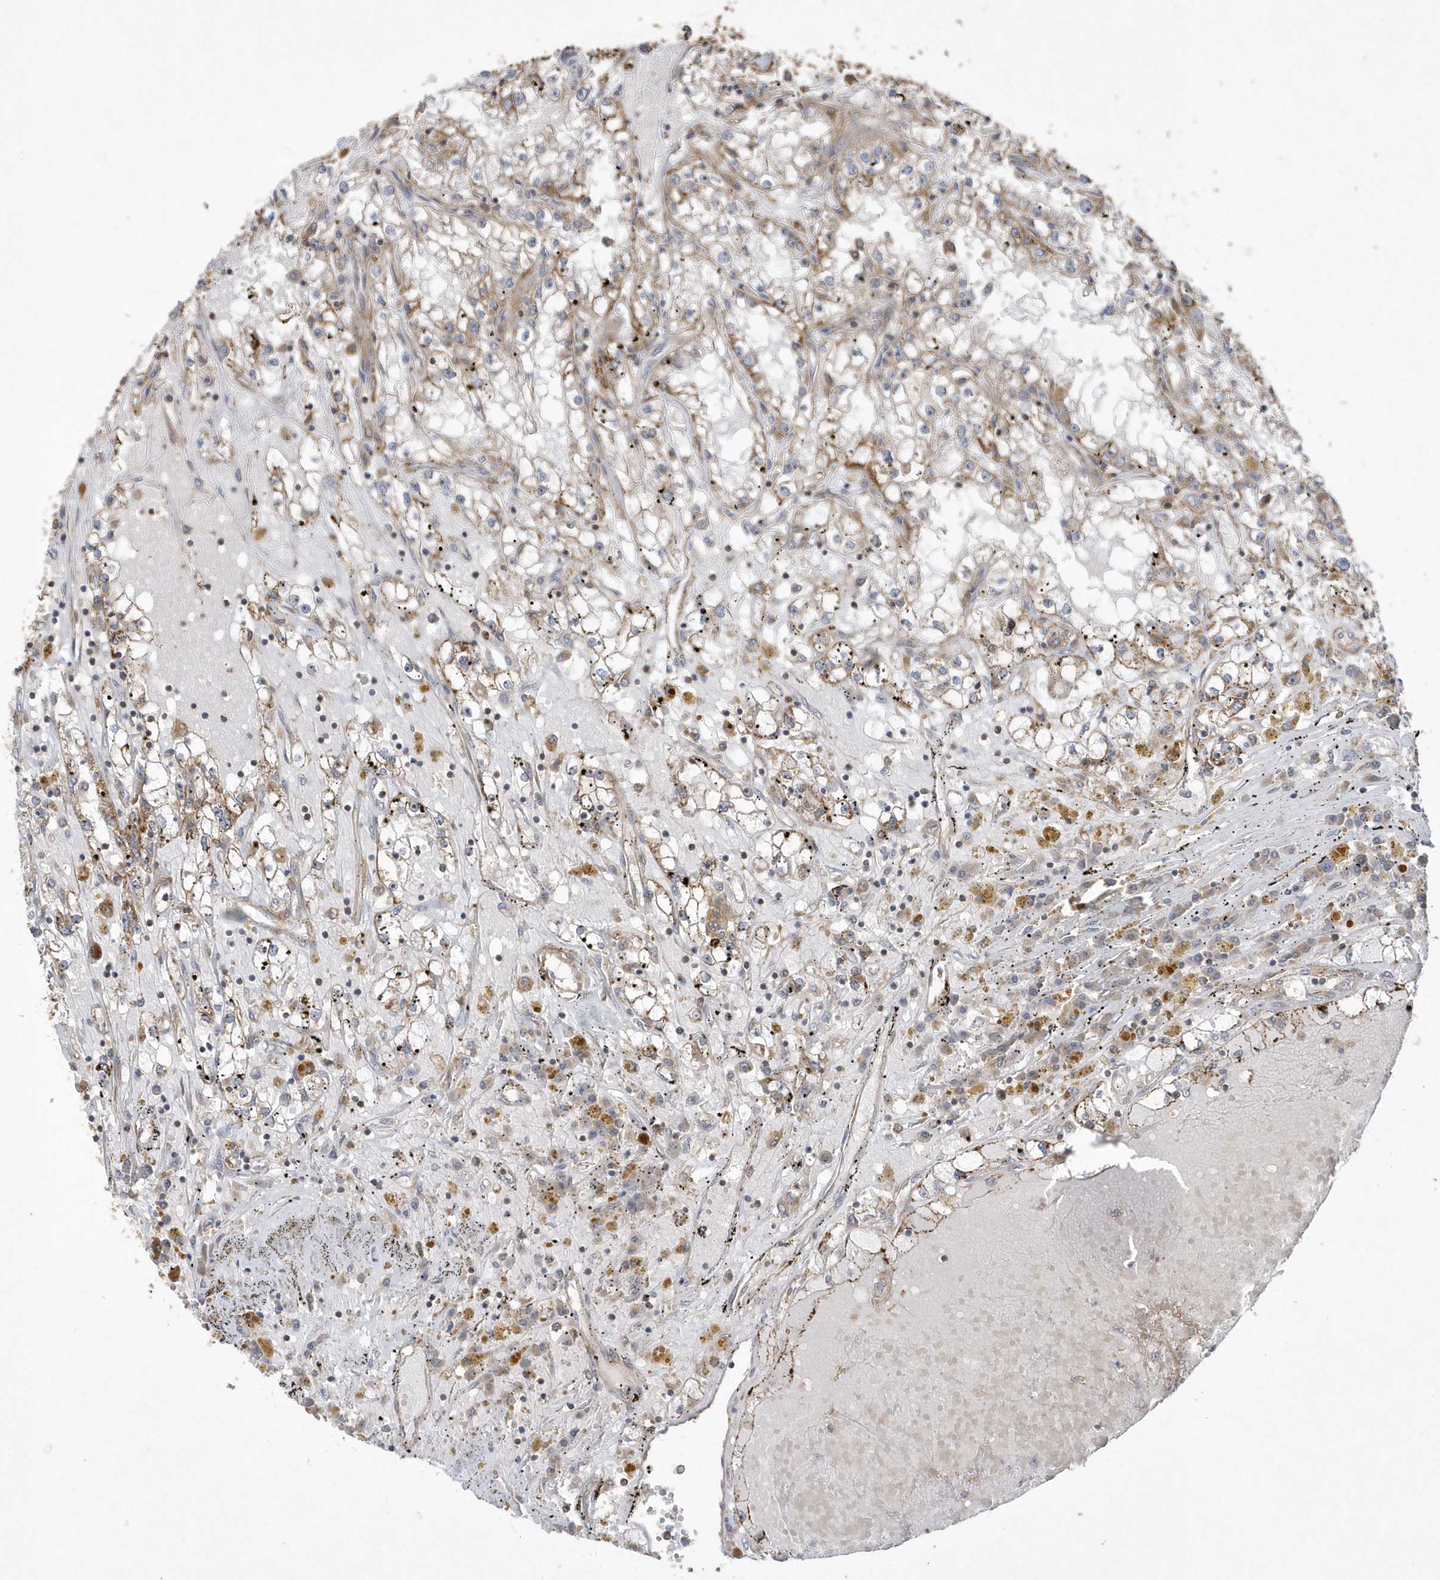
{"staining": {"intensity": "moderate", "quantity": "<25%", "location": "cytoplasmic/membranous"}, "tissue": "renal cancer", "cell_type": "Tumor cells", "image_type": "cancer", "snomed": [{"axis": "morphology", "description": "Adenocarcinoma, NOS"}, {"axis": "topography", "description": "Kidney"}], "caption": "About <25% of tumor cells in renal cancer reveal moderate cytoplasmic/membranous protein staining as visualized by brown immunohistochemical staining.", "gene": "SENP8", "patient": {"sex": "male", "age": 56}}